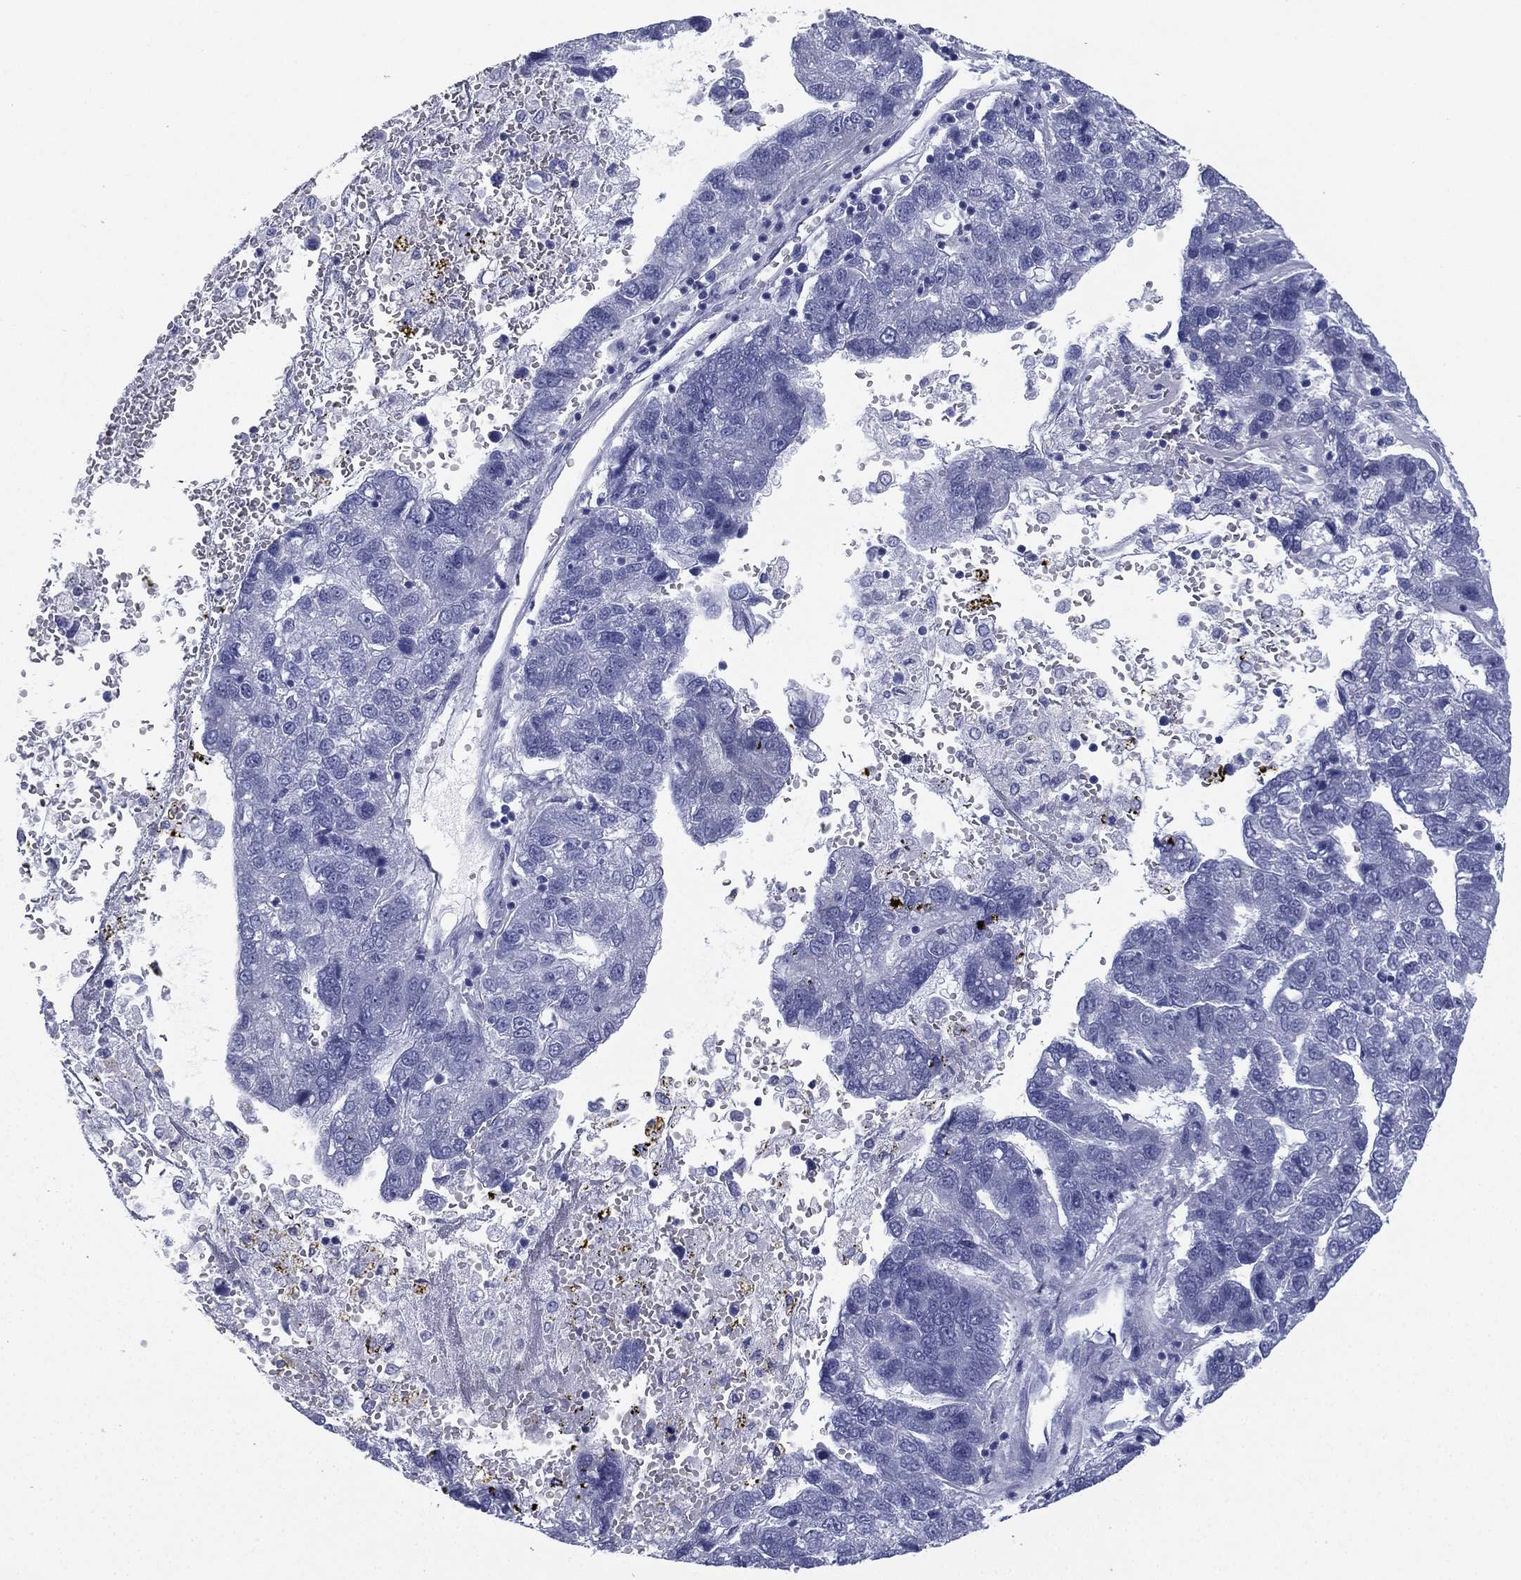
{"staining": {"intensity": "negative", "quantity": "none", "location": "none"}, "tissue": "pancreatic cancer", "cell_type": "Tumor cells", "image_type": "cancer", "snomed": [{"axis": "morphology", "description": "Adenocarcinoma, NOS"}, {"axis": "topography", "description": "Pancreas"}], "caption": "DAB immunohistochemical staining of pancreatic cancer (adenocarcinoma) reveals no significant positivity in tumor cells.", "gene": "FCER2", "patient": {"sex": "female", "age": 61}}